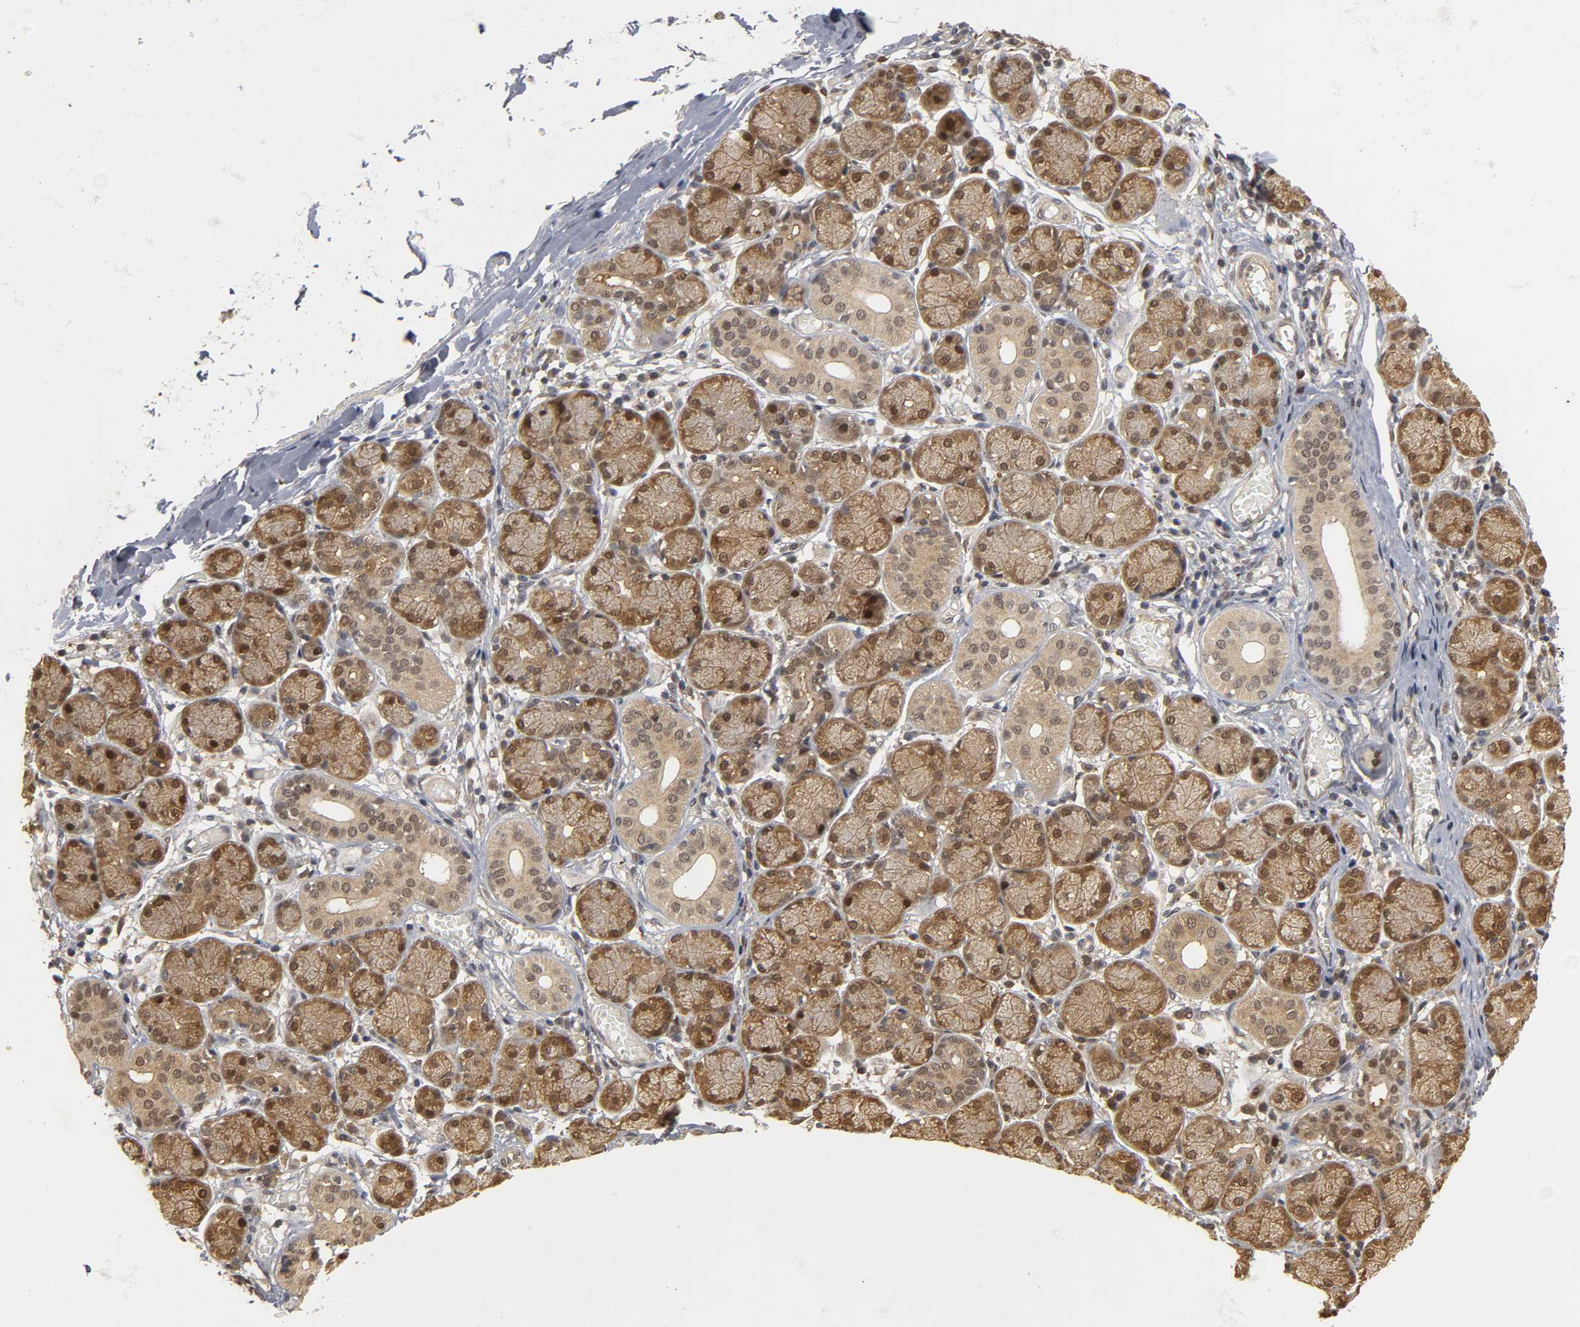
{"staining": {"intensity": "moderate", "quantity": ">75%", "location": "cytoplasmic/membranous,nuclear"}, "tissue": "salivary gland", "cell_type": "Glandular cells", "image_type": "normal", "snomed": [{"axis": "morphology", "description": "Normal tissue, NOS"}, {"axis": "topography", "description": "Salivary gland"}], "caption": "Moderate cytoplasmic/membranous,nuclear protein positivity is identified in approximately >75% of glandular cells in salivary gland.", "gene": "PARK7", "patient": {"sex": "female", "age": 24}}